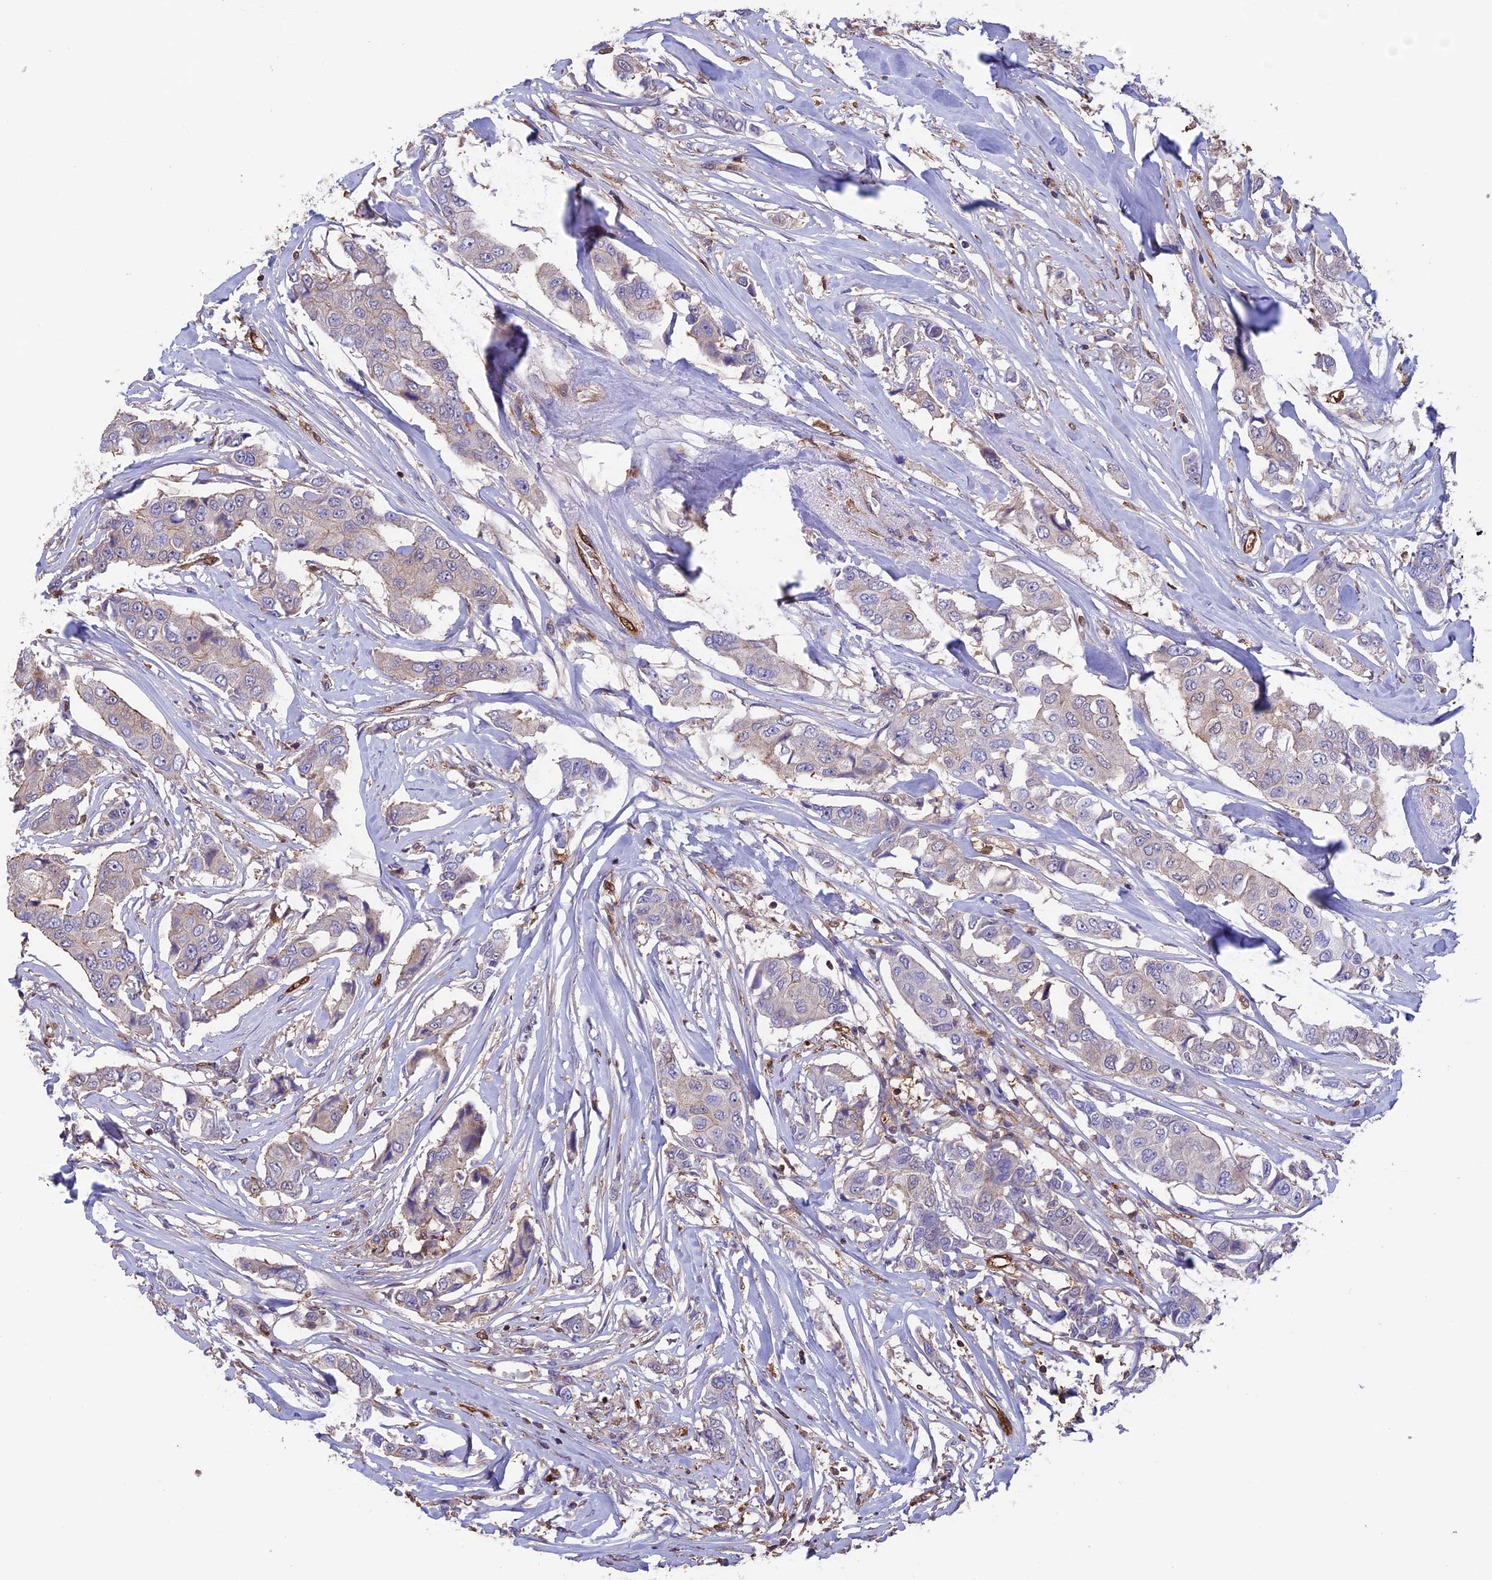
{"staining": {"intensity": "weak", "quantity": "<25%", "location": "cytoplasmic/membranous"}, "tissue": "breast cancer", "cell_type": "Tumor cells", "image_type": "cancer", "snomed": [{"axis": "morphology", "description": "Duct carcinoma"}, {"axis": "topography", "description": "Breast"}], "caption": "Tumor cells show no significant protein expression in infiltrating ductal carcinoma (breast).", "gene": "ARHGAP18", "patient": {"sex": "female", "age": 80}}